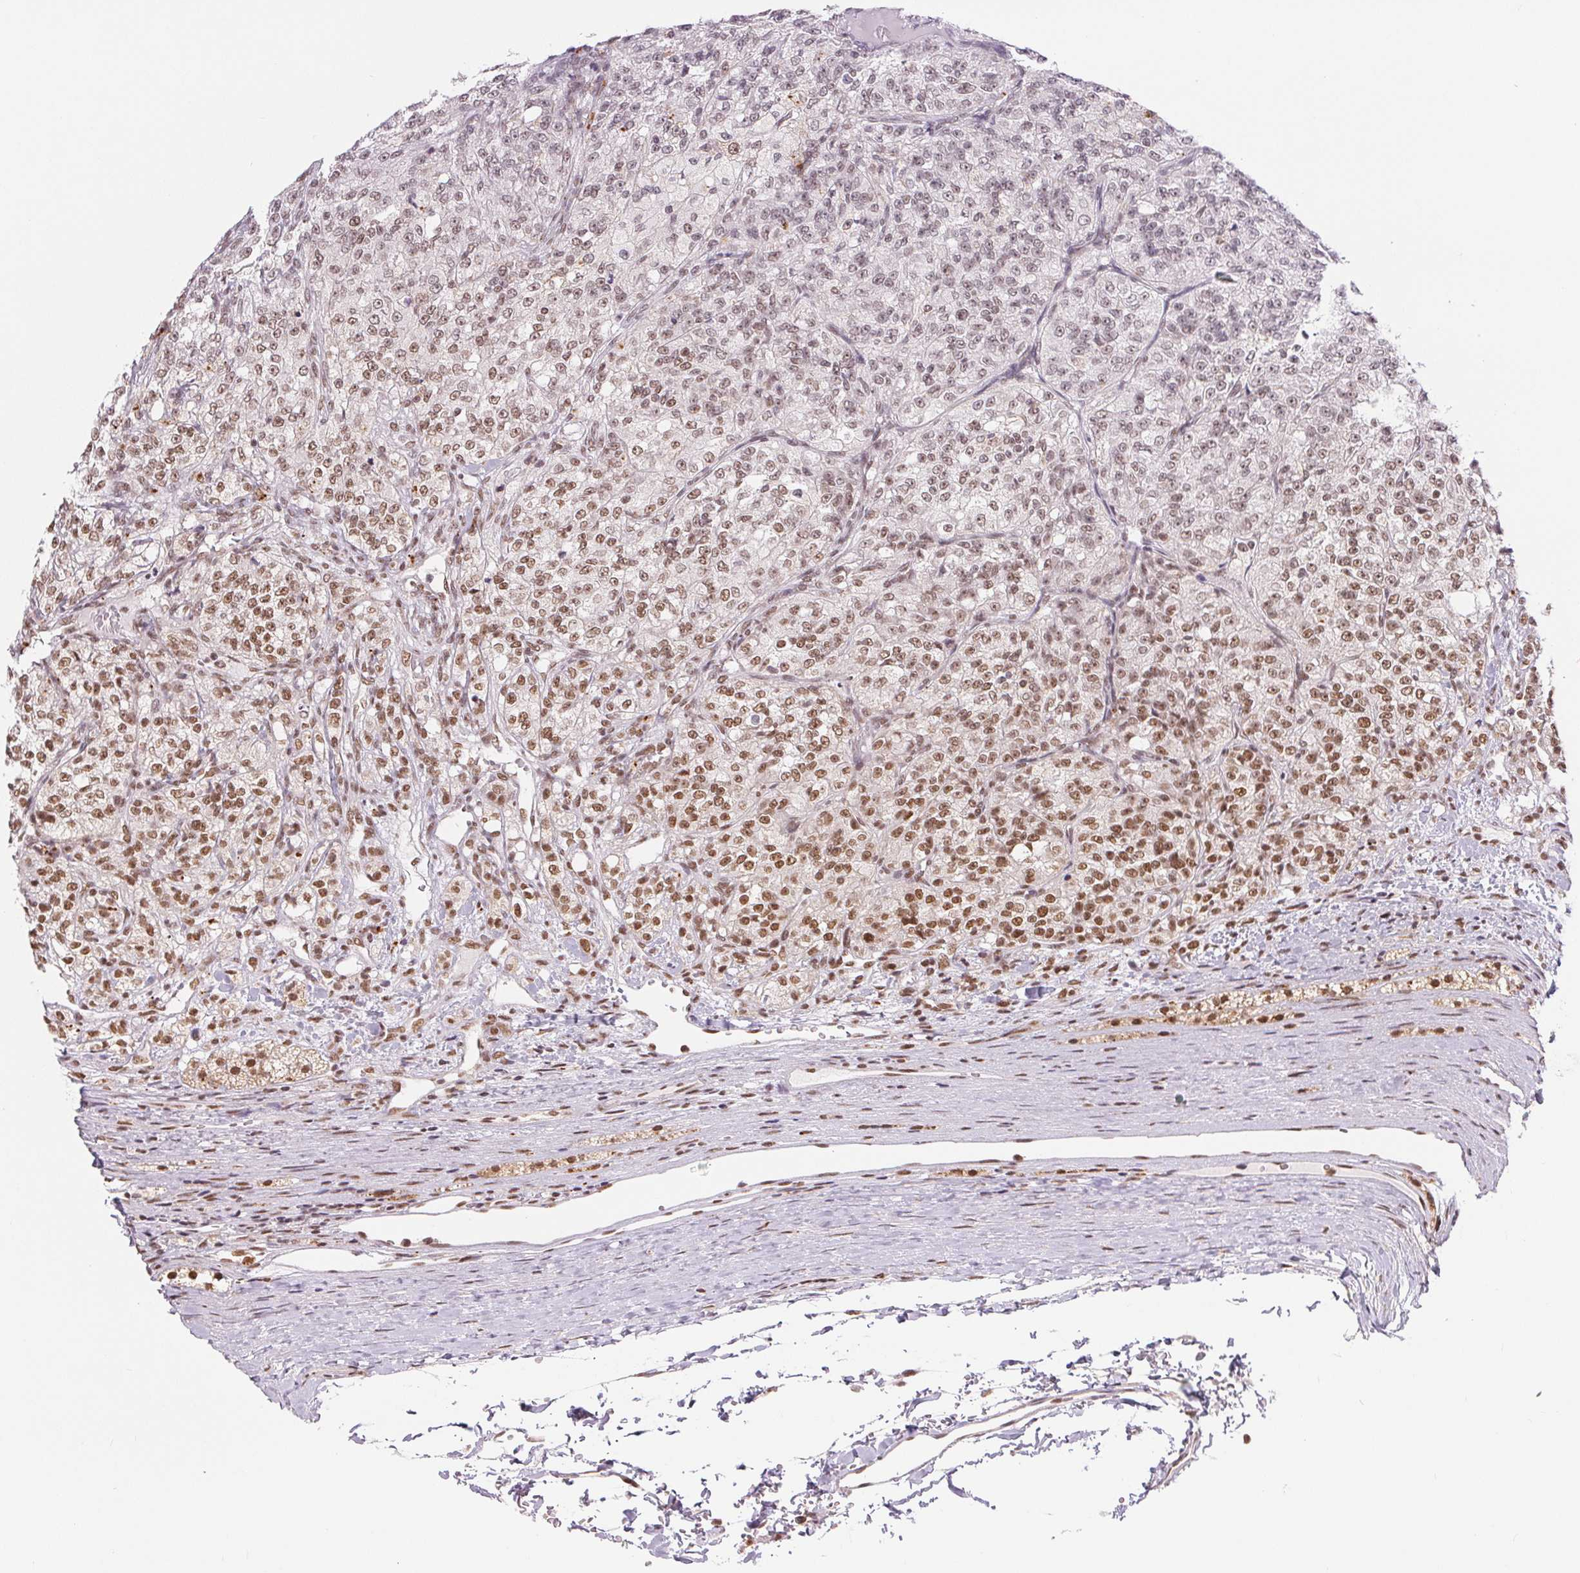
{"staining": {"intensity": "moderate", "quantity": "25%-75%", "location": "nuclear"}, "tissue": "renal cancer", "cell_type": "Tumor cells", "image_type": "cancer", "snomed": [{"axis": "morphology", "description": "Adenocarcinoma, NOS"}, {"axis": "topography", "description": "Kidney"}], "caption": "Immunohistochemical staining of renal adenocarcinoma shows medium levels of moderate nuclear protein staining in about 25%-75% of tumor cells.", "gene": "NFE2L1", "patient": {"sex": "female", "age": 63}}